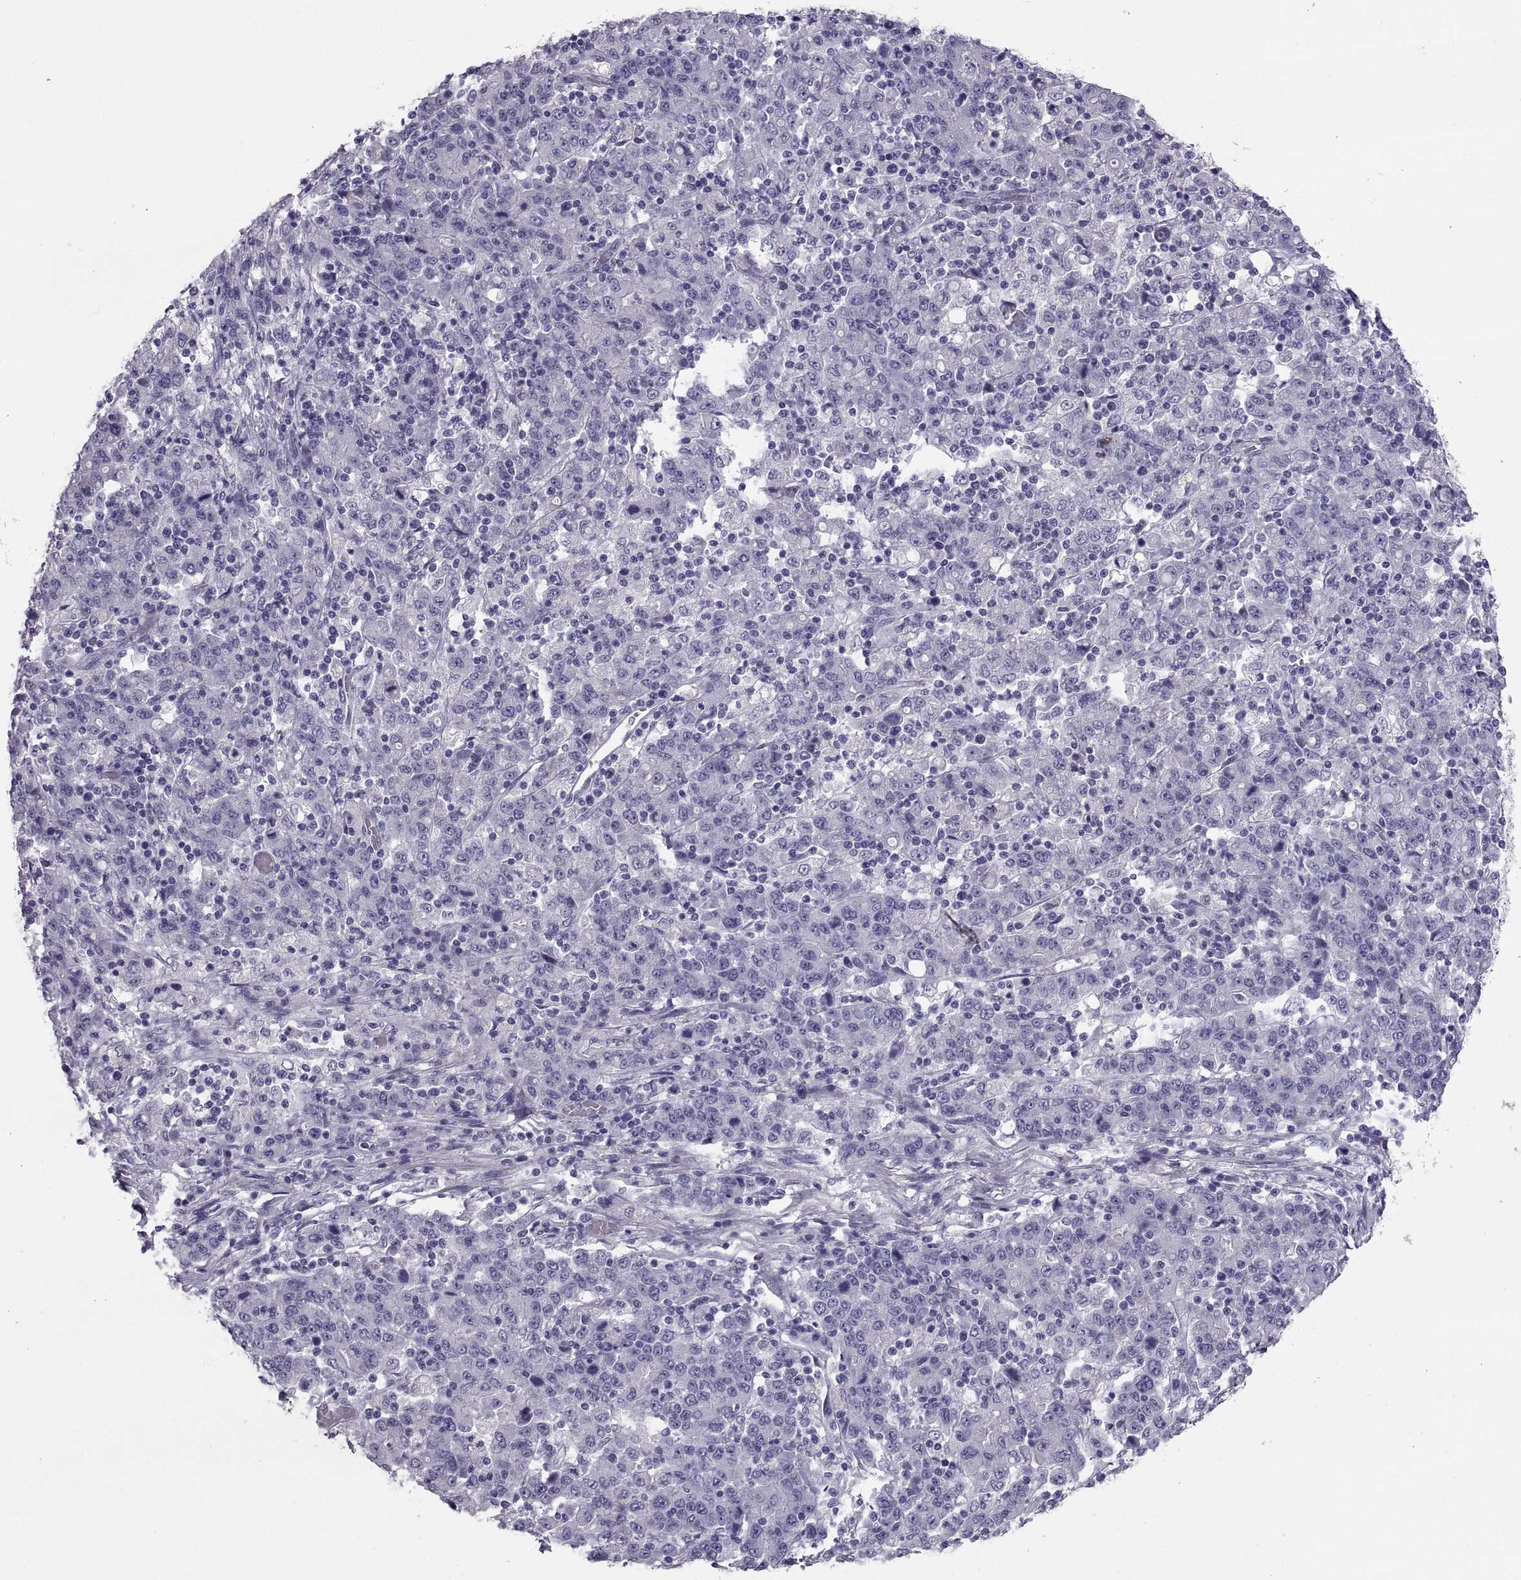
{"staining": {"intensity": "negative", "quantity": "none", "location": "none"}, "tissue": "stomach cancer", "cell_type": "Tumor cells", "image_type": "cancer", "snomed": [{"axis": "morphology", "description": "Adenocarcinoma, NOS"}, {"axis": "topography", "description": "Stomach, upper"}], "caption": "Photomicrograph shows no significant protein staining in tumor cells of stomach adenocarcinoma.", "gene": "IGSF1", "patient": {"sex": "male", "age": 69}}